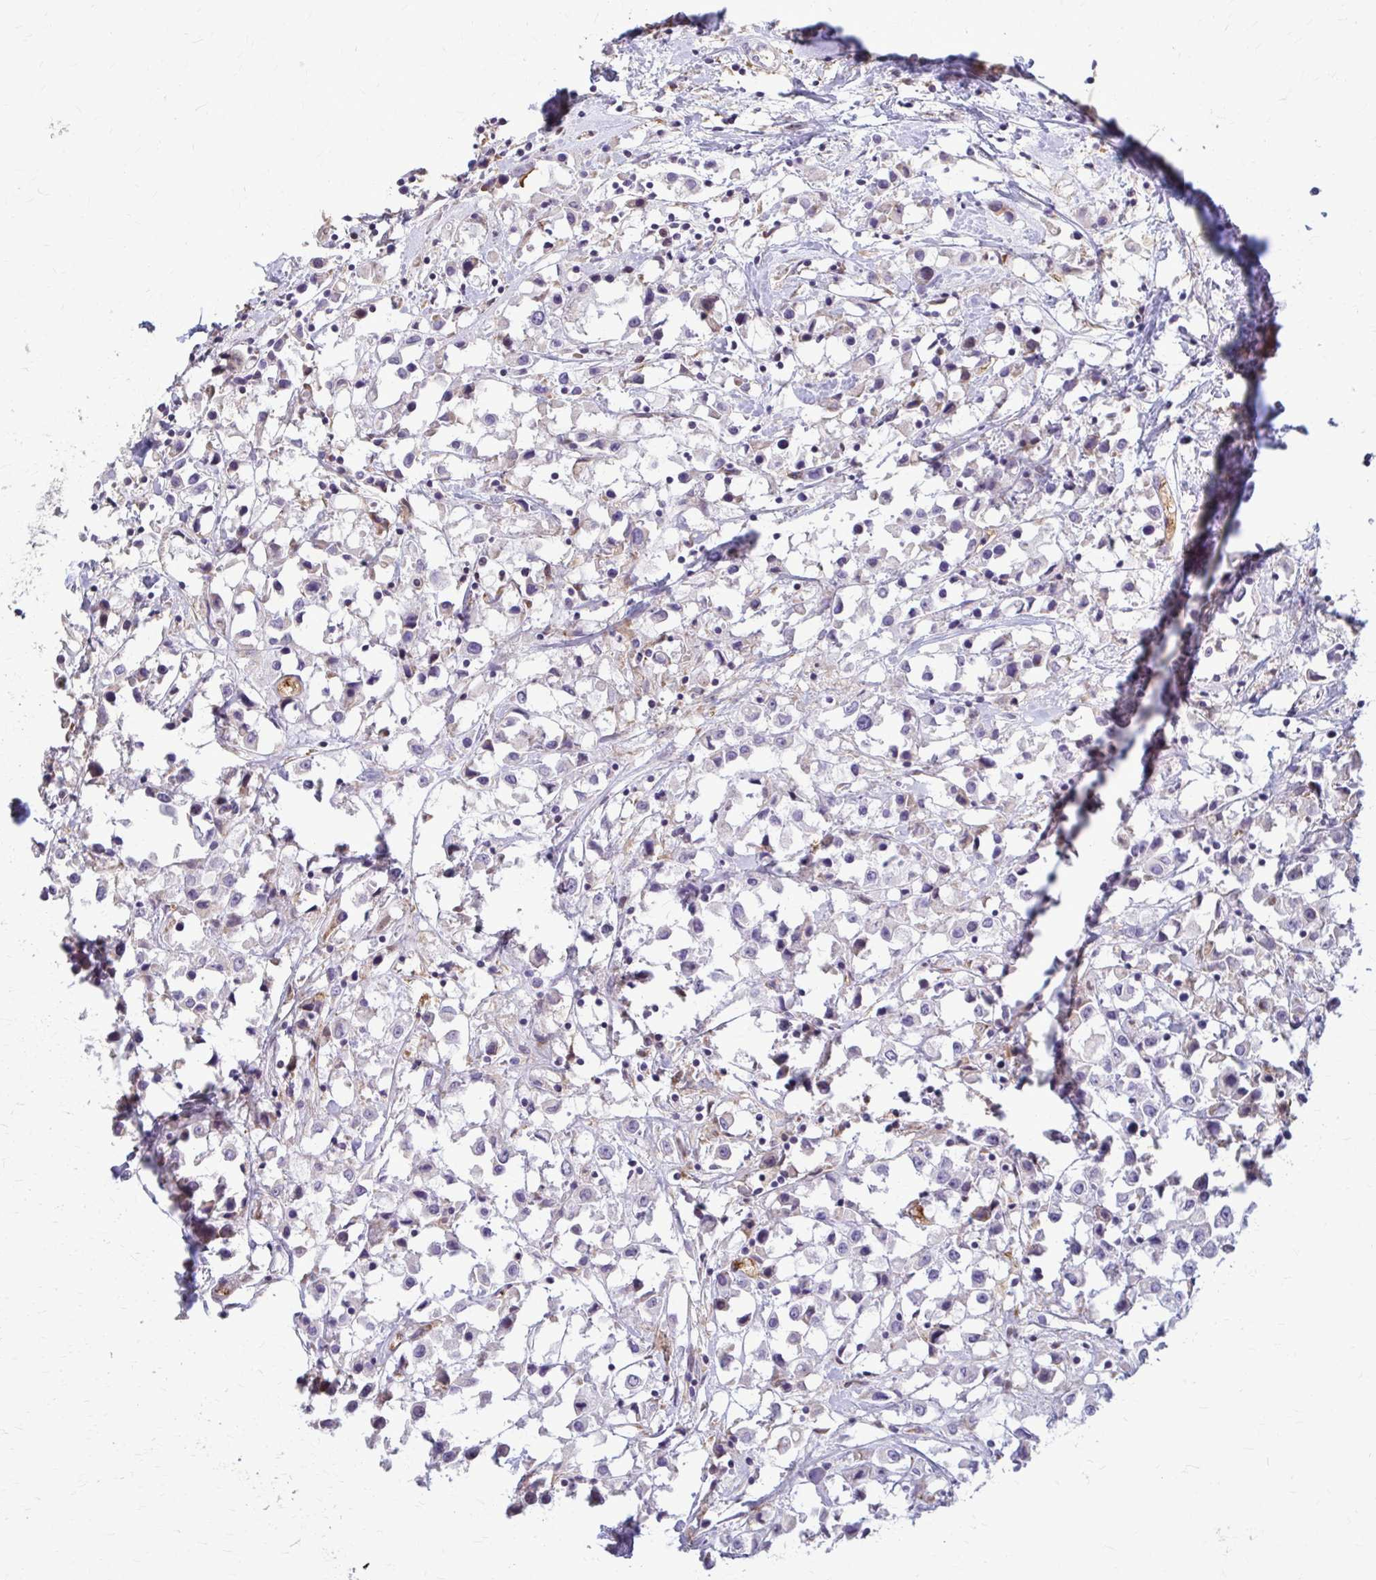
{"staining": {"intensity": "negative", "quantity": "none", "location": "none"}, "tissue": "breast cancer", "cell_type": "Tumor cells", "image_type": "cancer", "snomed": [{"axis": "morphology", "description": "Duct carcinoma"}, {"axis": "topography", "description": "Breast"}], "caption": "Immunohistochemistry photomicrograph of breast cancer (invasive ductal carcinoma) stained for a protein (brown), which reveals no positivity in tumor cells.", "gene": "ZNF34", "patient": {"sex": "female", "age": 61}}